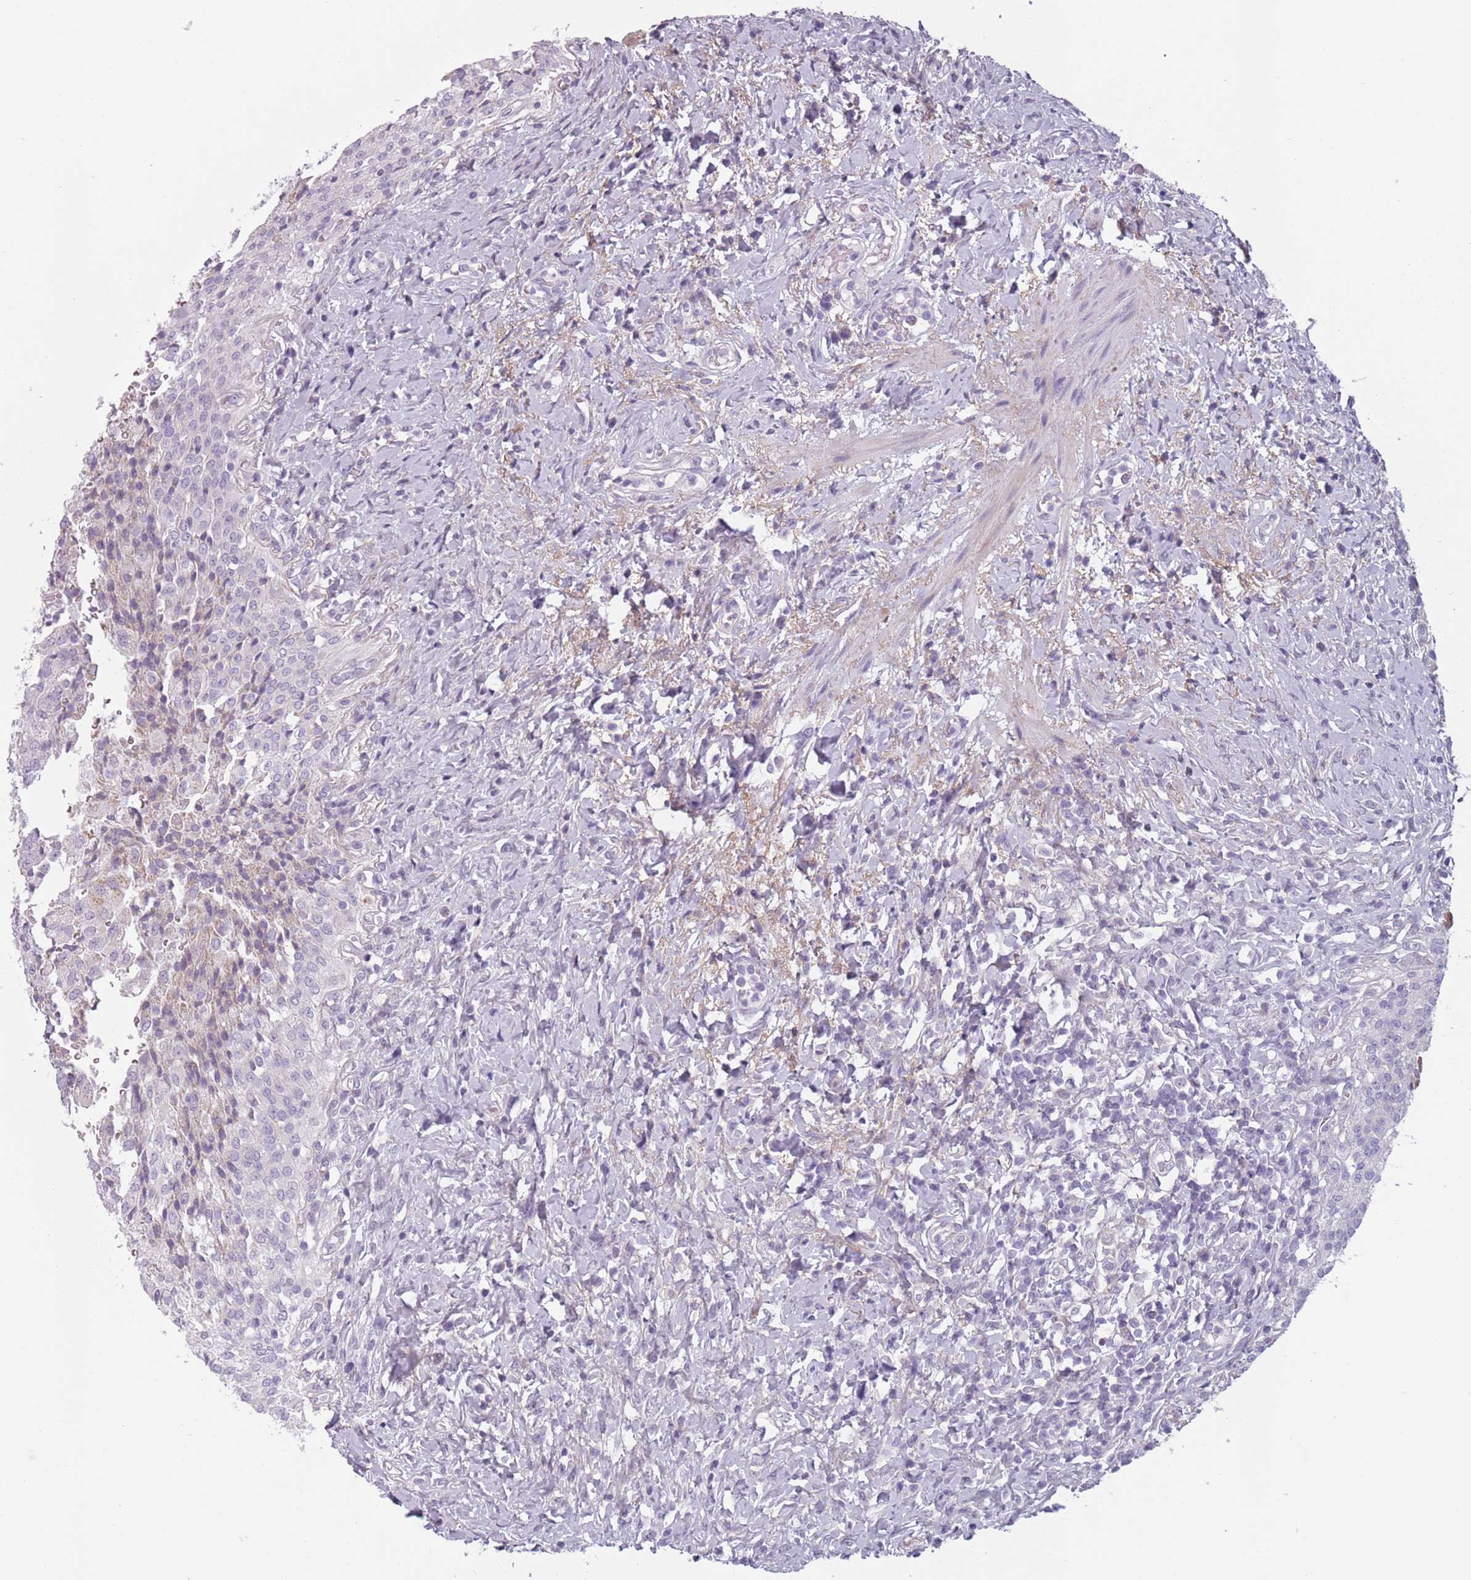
{"staining": {"intensity": "negative", "quantity": "none", "location": "none"}, "tissue": "urinary bladder", "cell_type": "Urothelial cells", "image_type": "normal", "snomed": [{"axis": "morphology", "description": "Normal tissue, NOS"}, {"axis": "morphology", "description": "Inflammation, NOS"}, {"axis": "topography", "description": "Urinary bladder"}], "caption": "Urothelial cells are negative for brown protein staining in benign urinary bladder. (Brightfield microscopy of DAB (3,3'-diaminobenzidine) immunohistochemistry (IHC) at high magnification).", "gene": "MEGF8", "patient": {"sex": "male", "age": 64}}